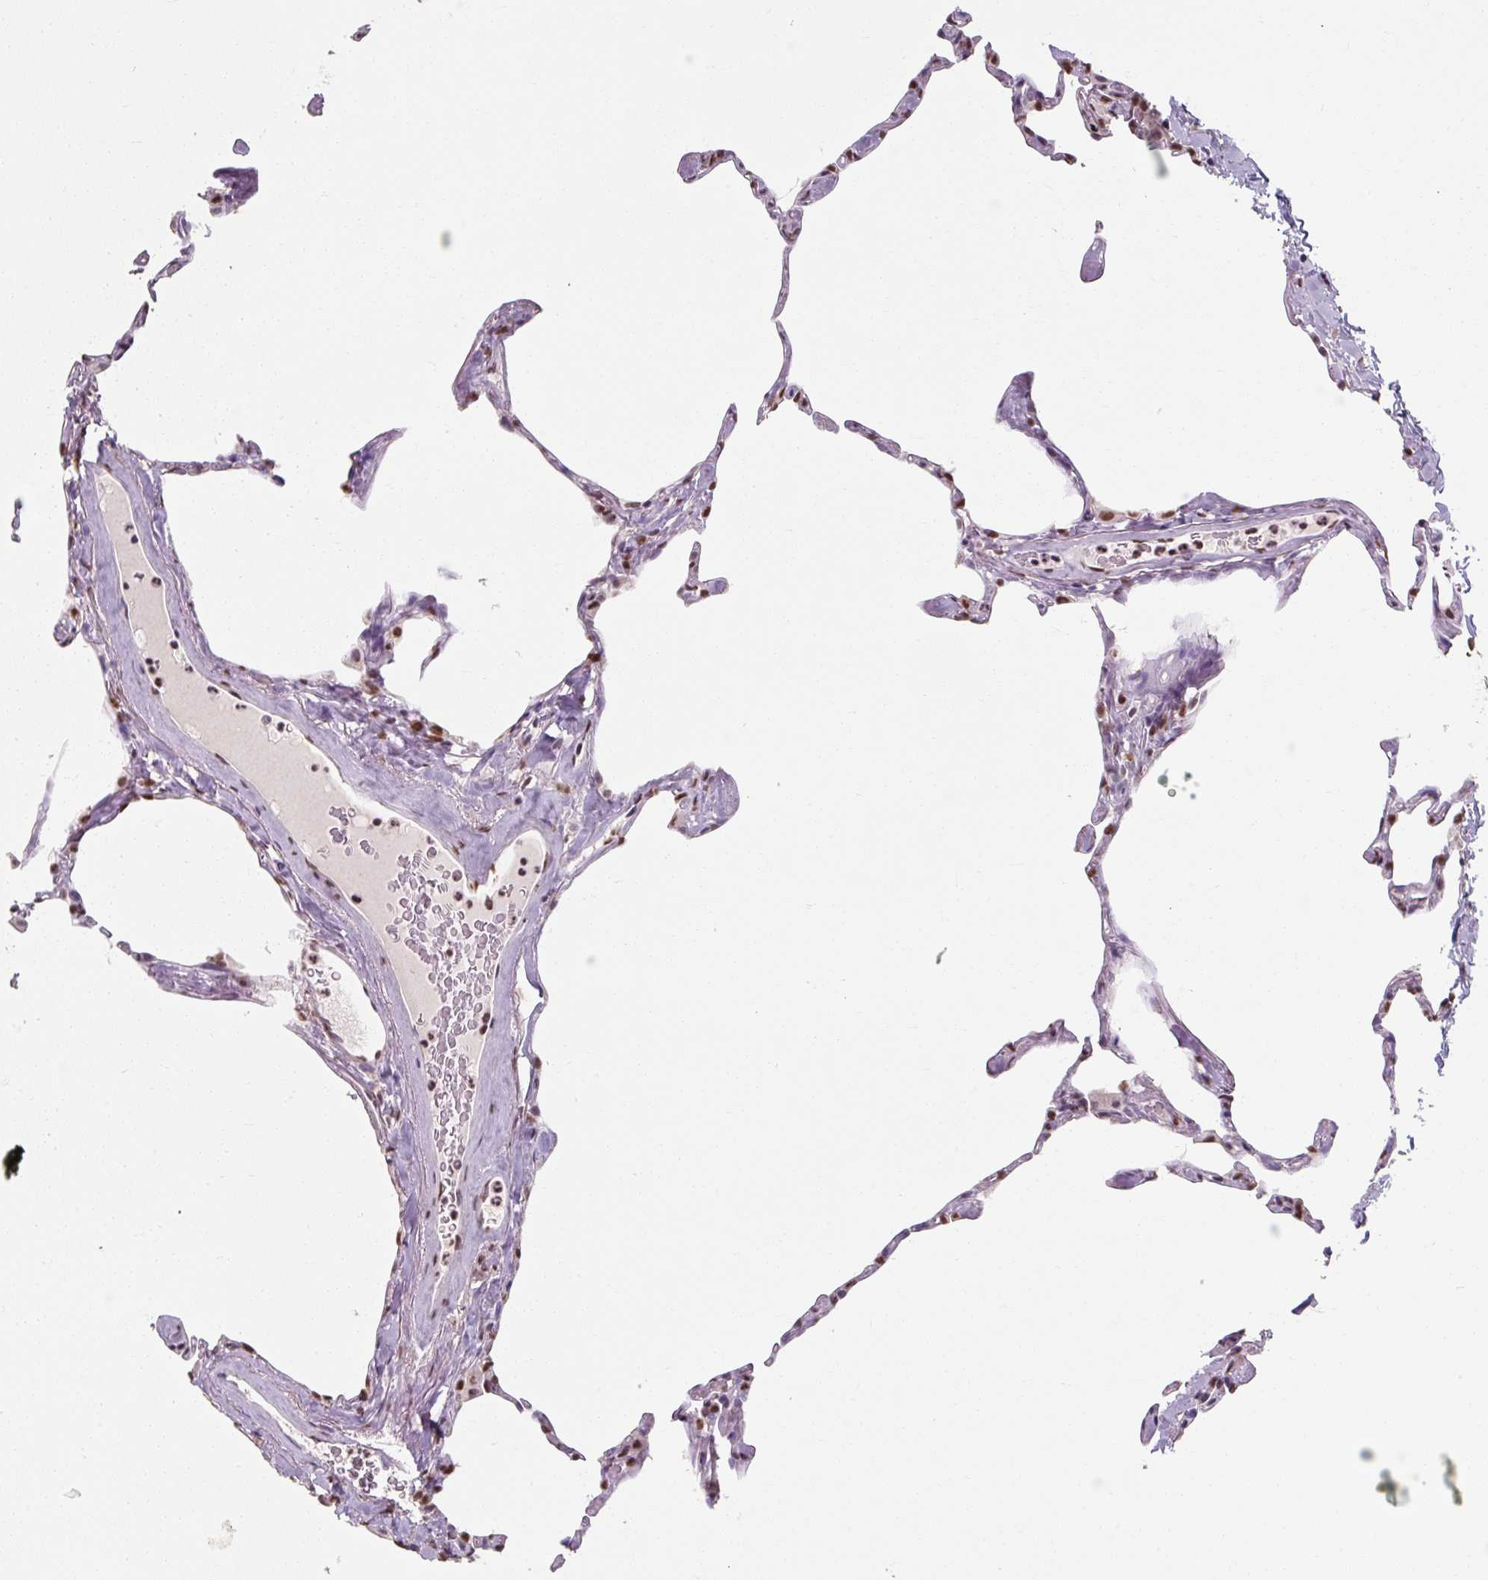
{"staining": {"intensity": "moderate", "quantity": "25%-75%", "location": "nuclear"}, "tissue": "lung", "cell_type": "Alveolar cells", "image_type": "normal", "snomed": [{"axis": "morphology", "description": "Normal tissue, NOS"}, {"axis": "topography", "description": "Lung"}], "caption": "Protein staining of benign lung reveals moderate nuclear positivity in about 25%-75% of alveolar cells. The staining was performed using DAB (3,3'-diaminobenzidine) to visualize the protein expression in brown, while the nuclei were stained in blue with hematoxylin (Magnification: 20x).", "gene": "ENSG00000291316", "patient": {"sex": "male", "age": 65}}